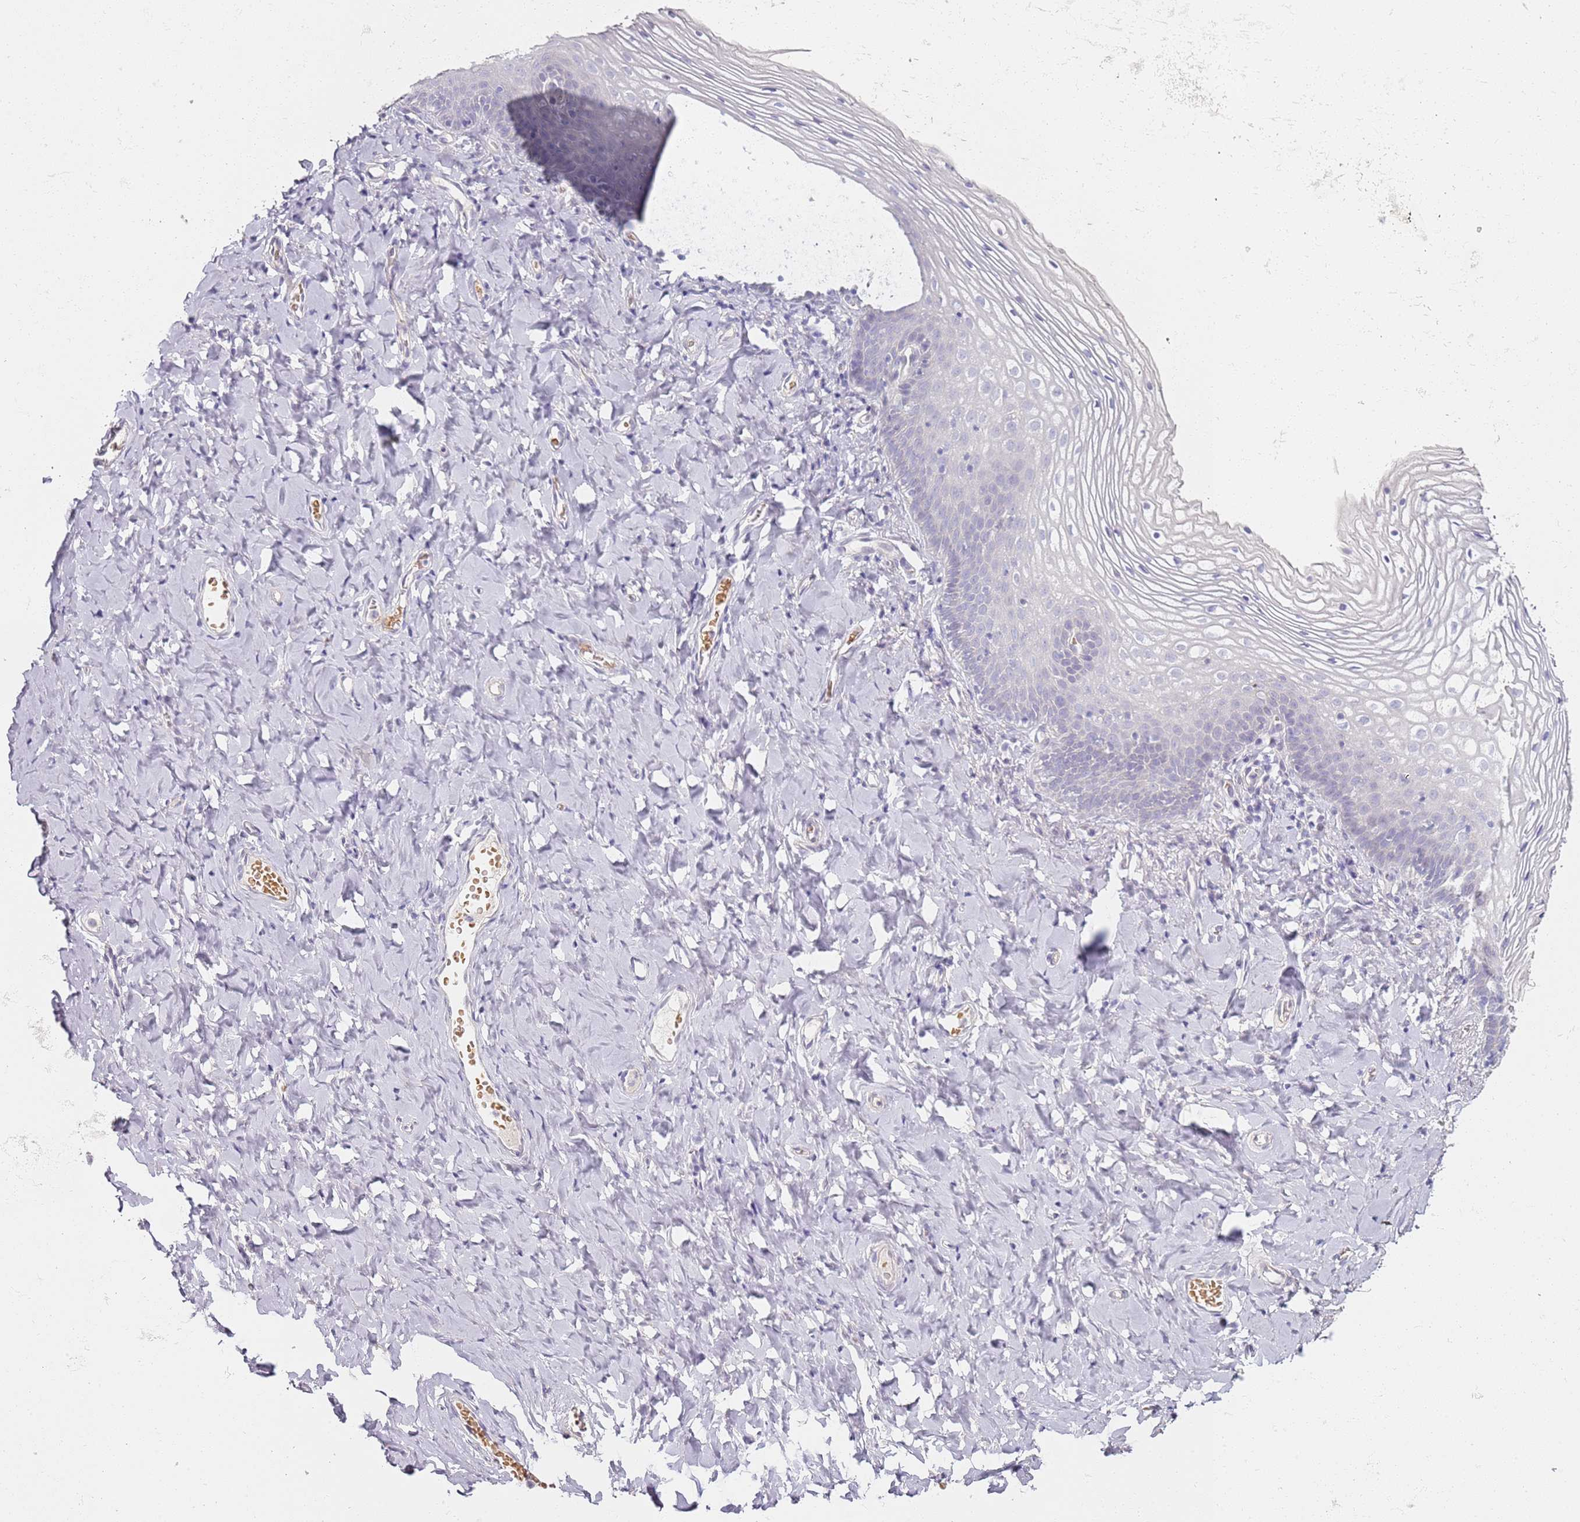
{"staining": {"intensity": "negative", "quantity": "none", "location": "none"}, "tissue": "vagina", "cell_type": "Squamous epithelial cells", "image_type": "normal", "snomed": [{"axis": "morphology", "description": "Normal tissue, NOS"}, {"axis": "topography", "description": "Vagina"}], "caption": "IHC of unremarkable vagina displays no positivity in squamous epithelial cells.", "gene": "CD40LG", "patient": {"sex": "female", "age": 60}}